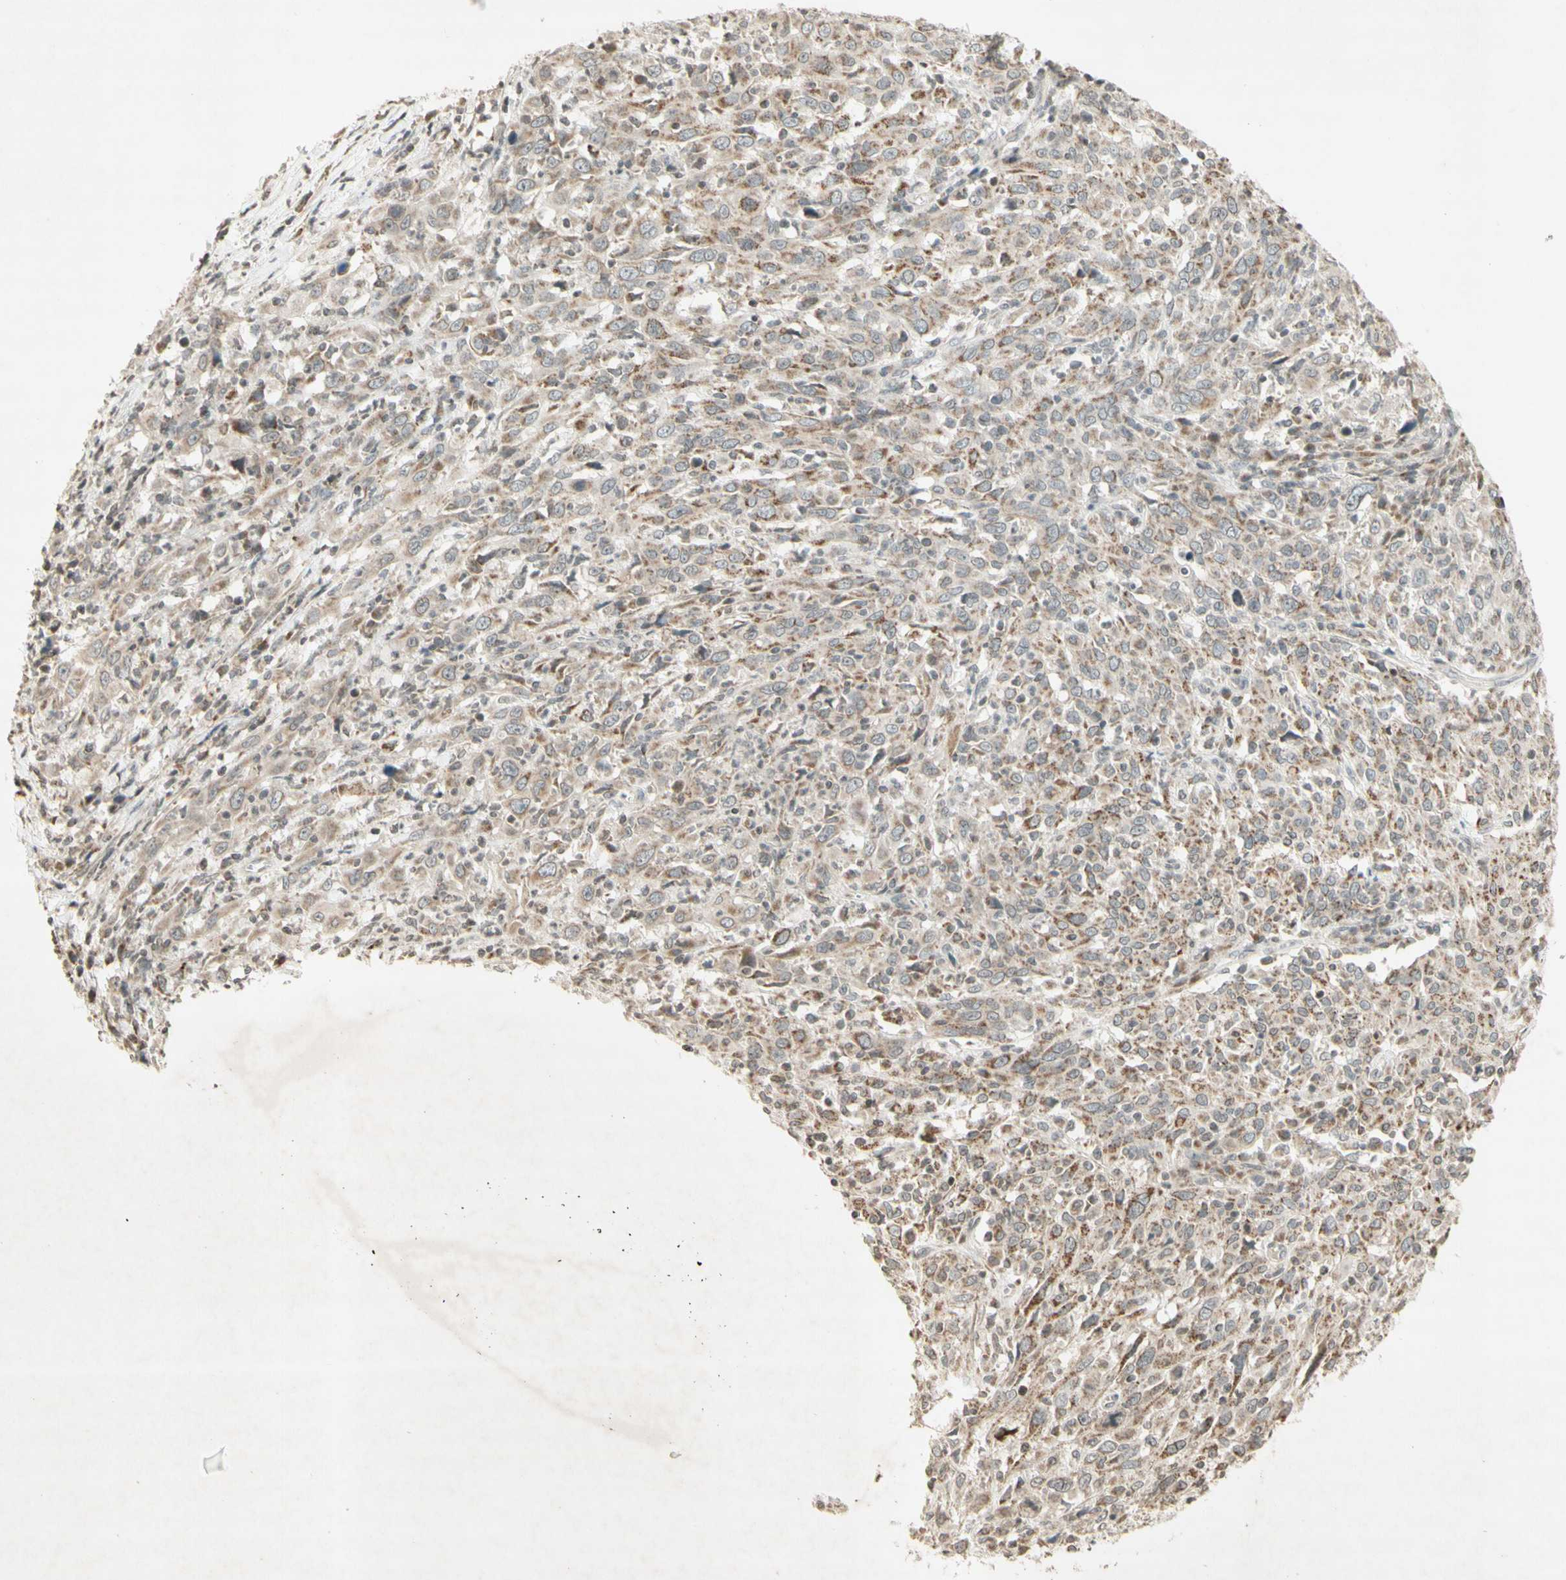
{"staining": {"intensity": "moderate", "quantity": "25%-75%", "location": "cytoplasmic/membranous"}, "tissue": "cervical cancer", "cell_type": "Tumor cells", "image_type": "cancer", "snomed": [{"axis": "morphology", "description": "Squamous cell carcinoma, NOS"}, {"axis": "topography", "description": "Cervix"}], "caption": "Squamous cell carcinoma (cervical) stained with DAB IHC displays medium levels of moderate cytoplasmic/membranous expression in approximately 25%-75% of tumor cells.", "gene": "CCNI", "patient": {"sex": "female", "age": 46}}